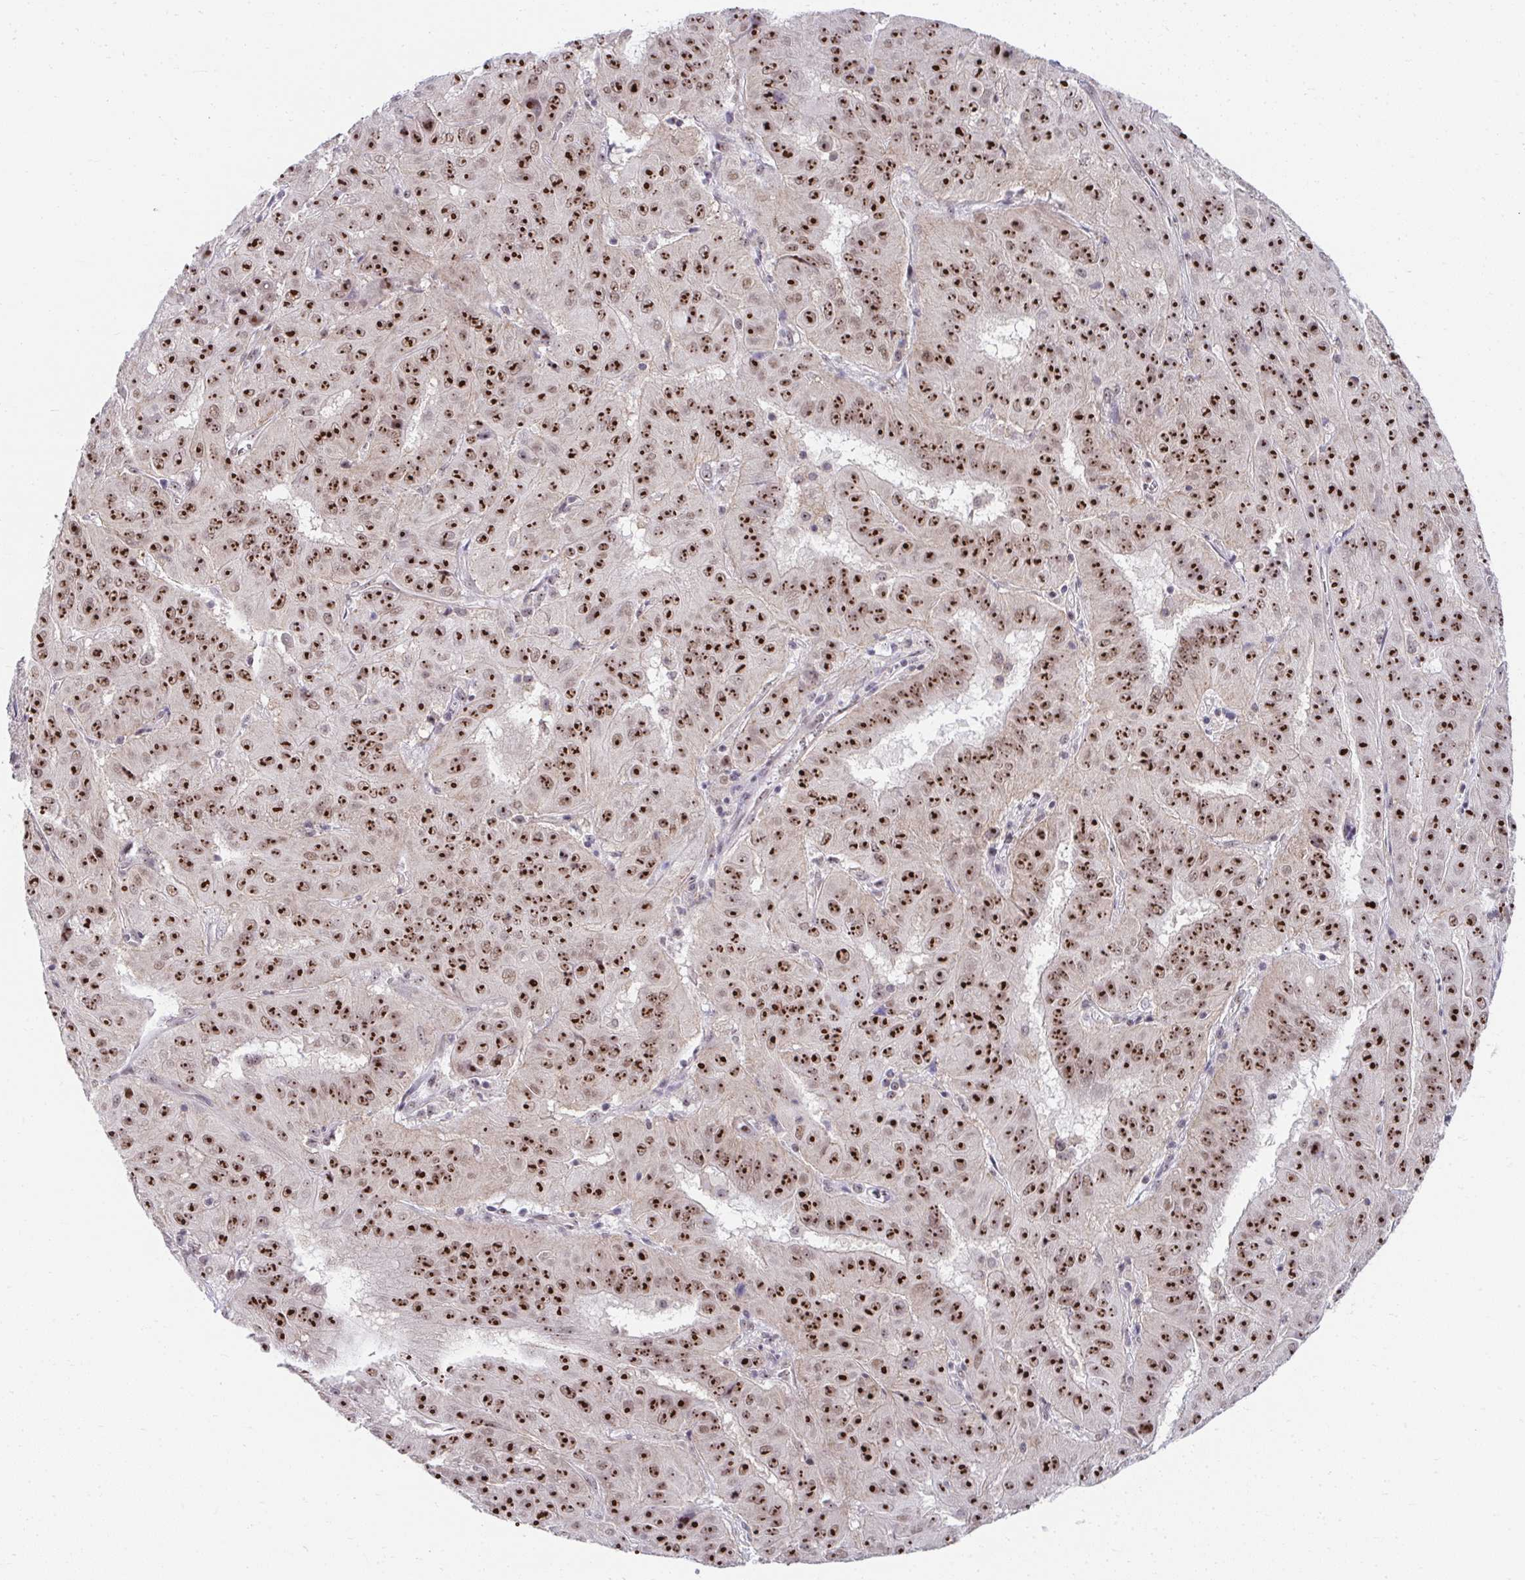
{"staining": {"intensity": "strong", "quantity": ">75%", "location": "nuclear"}, "tissue": "pancreatic cancer", "cell_type": "Tumor cells", "image_type": "cancer", "snomed": [{"axis": "morphology", "description": "Adenocarcinoma, NOS"}, {"axis": "topography", "description": "Pancreas"}], "caption": "Immunohistochemical staining of human pancreatic adenocarcinoma shows high levels of strong nuclear protein positivity in approximately >75% of tumor cells.", "gene": "HIRA", "patient": {"sex": "male", "age": 63}}